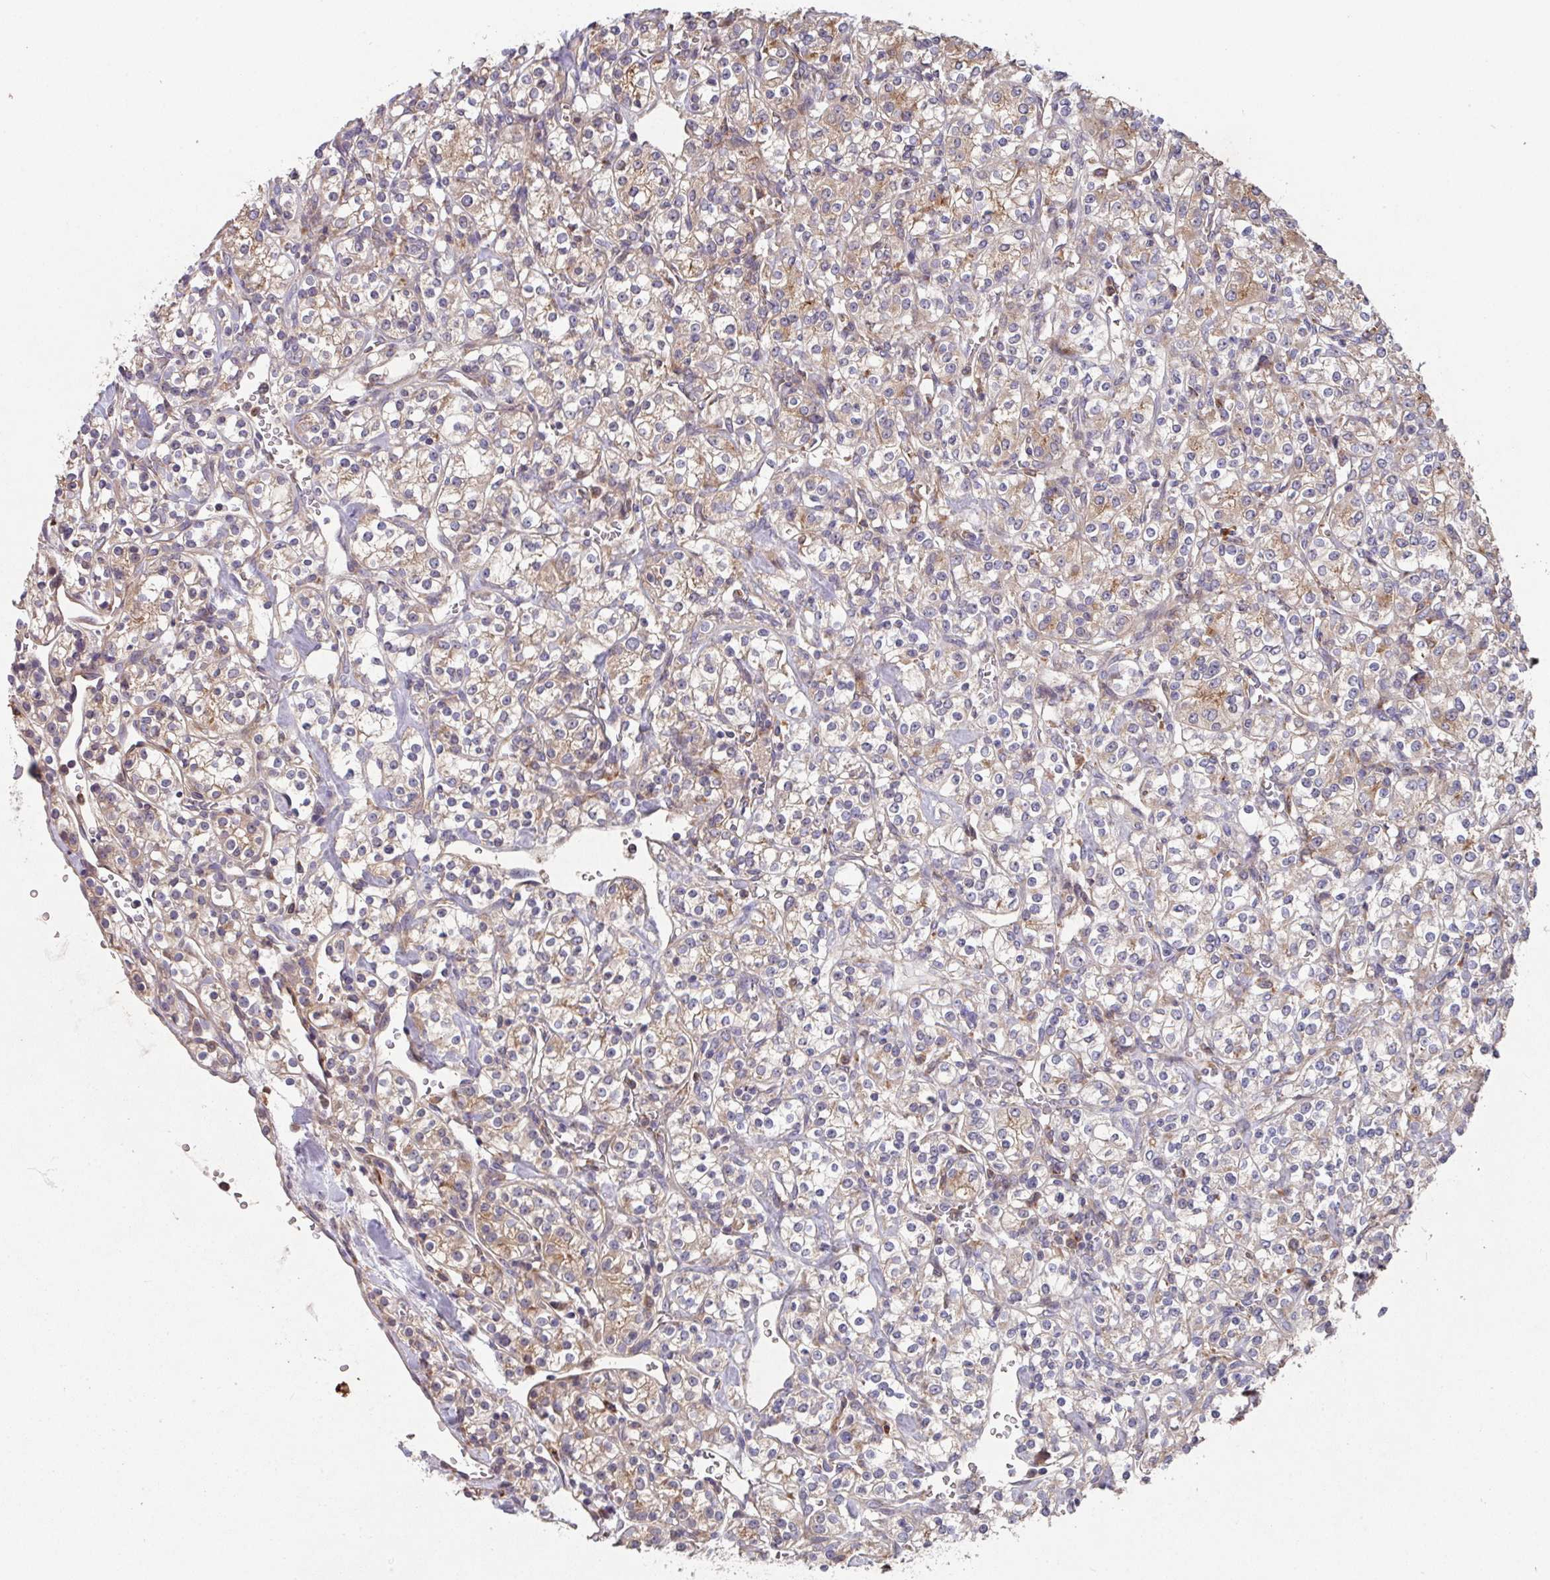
{"staining": {"intensity": "weak", "quantity": "25%-75%", "location": "cytoplasmic/membranous"}, "tissue": "renal cancer", "cell_type": "Tumor cells", "image_type": "cancer", "snomed": [{"axis": "morphology", "description": "Adenocarcinoma, NOS"}, {"axis": "topography", "description": "Kidney"}], "caption": "Protein analysis of renal cancer (adenocarcinoma) tissue shows weak cytoplasmic/membranous expression in about 25%-75% of tumor cells. (IHC, brightfield microscopy, high magnification).", "gene": "TRIM14", "patient": {"sex": "male", "age": 77}}